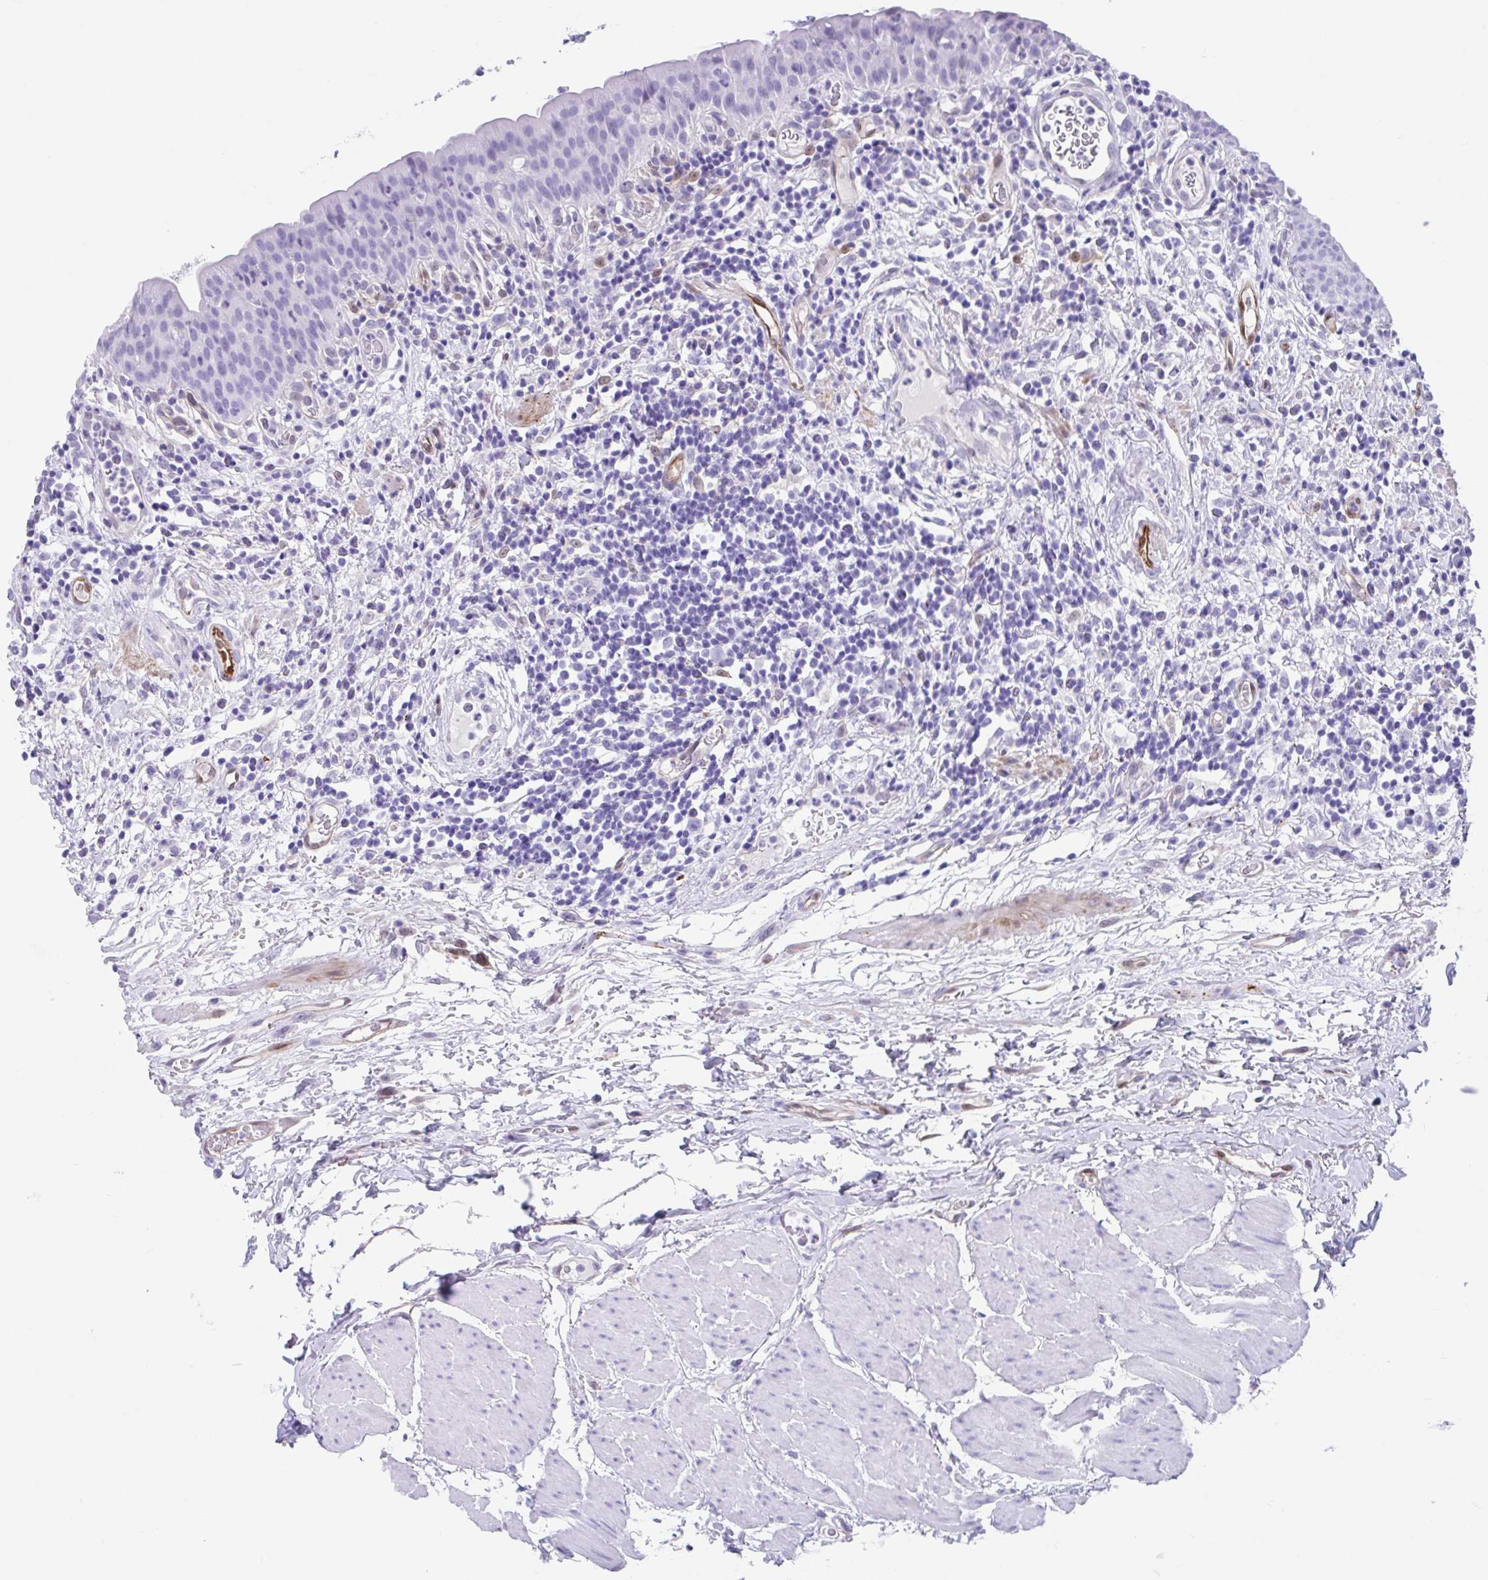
{"staining": {"intensity": "negative", "quantity": "none", "location": "none"}, "tissue": "urinary bladder", "cell_type": "Urothelial cells", "image_type": "normal", "snomed": [{"axis": "morphology", "description": "Normal tissue, NOS"}, {"axis": "morphology", "description": "Inflammation, NOS"}, {"axis": "topography", "description": "Urinary bladder"}], "caption": "IHC of unremarkable human urinary bladder reveals no staining in urothelial cells. (DAB (3,3'-diaminobenzidine) immunohistochemistry, high magnification).", "gene": "FAM107A", "patient": {"sex": "male", "age": 57}}